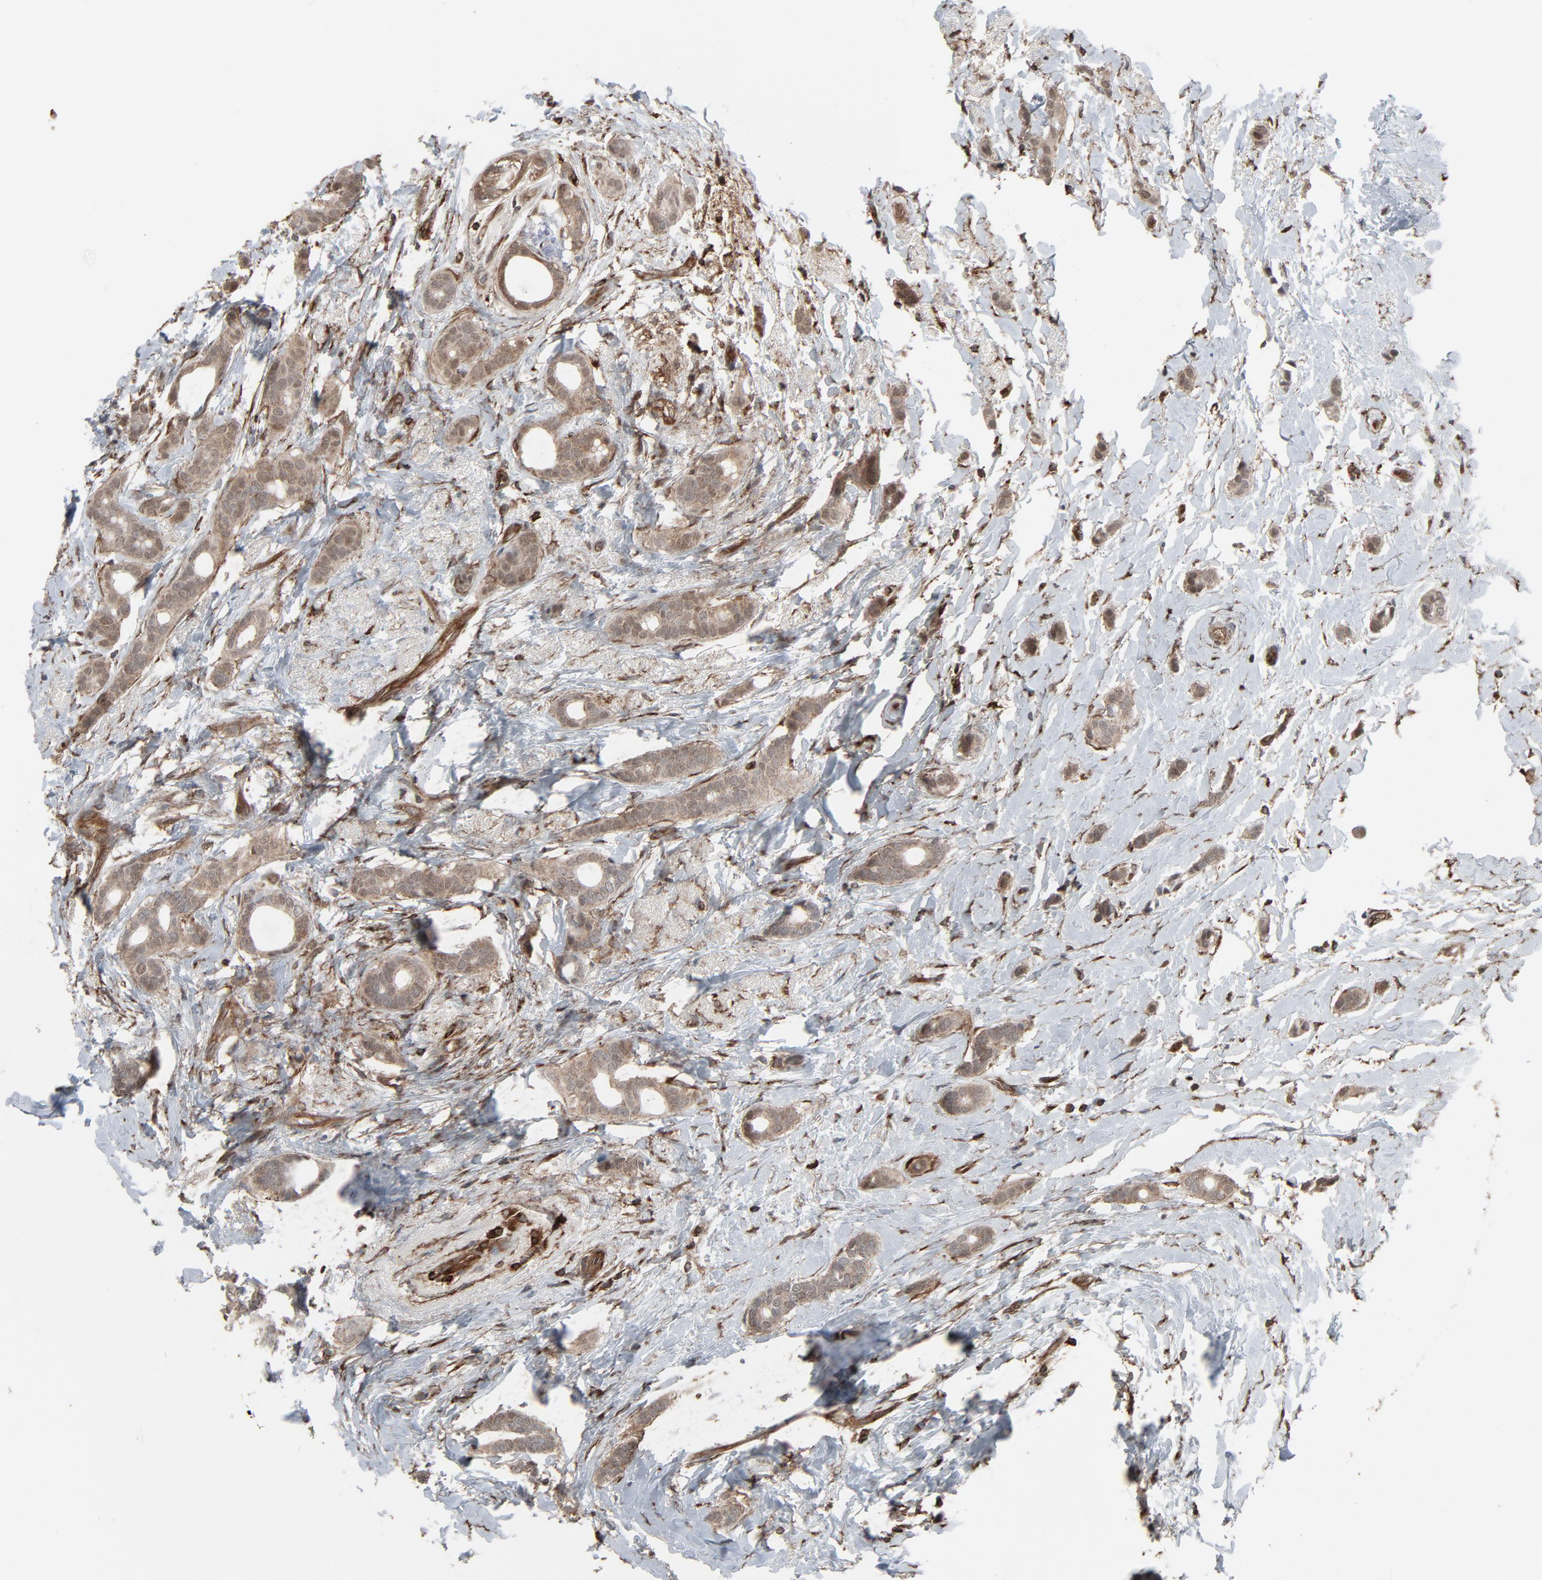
{"staining": {"intensity": "weak", "quantity": ">75%", "location": "cytoplasmic/membranous"}, "tissue": "breast cancer", "cell_type": "Tumor cells", "image_type": "cancer", "snomed": [{"axis": "morphology", "description": "Duct carcinoma"}, {"axis": "topography", "description": "Breast"}], "caption": "Tumor cells show weak cytoplasmic/membranous positivity in about >75% of cells in breast cancer (intraductal carcinoma). (Stains: DAB (3,3'-diaminobenzidine) in brown, nuclei in blue, Microscopy: brightfield microscopy at high magnification).", "gene": "OPTN", "patient": {"sex": "female", "age": 54}}